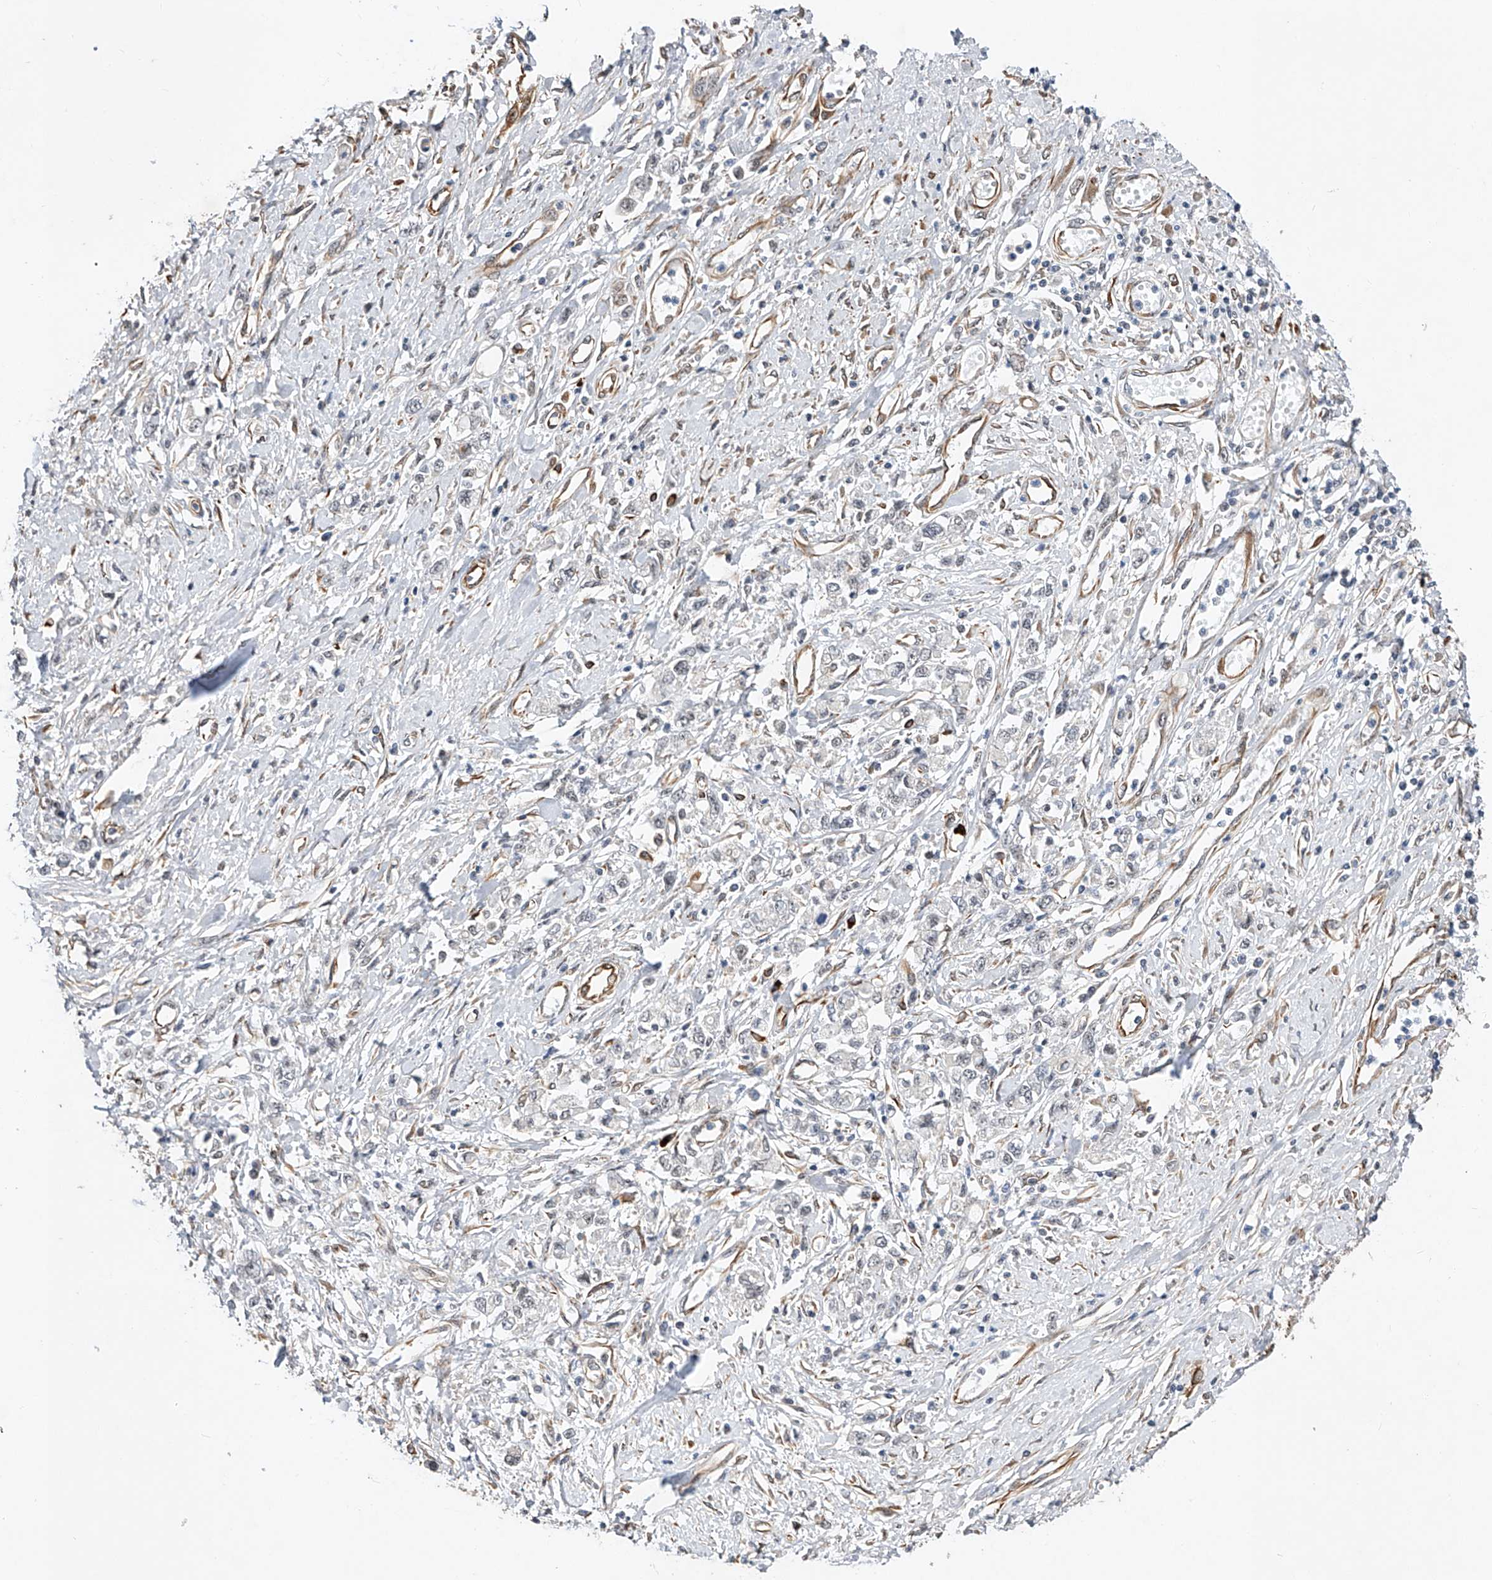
{"staining": {"intensity": "negative", "quantity": "none", "location": "none"}, "tissue": "stomach cancer", "cell_type": "Tumor cells", "image_type": "cancer", "snomed": [{"axis": "morphology", "description": "Adenocarcinoma, NOS"}, {"axis": "topography", "description": "Stomach"}], "caption": "IHC of human adenocarcinoma (stomach) demonstrates no expression in tumor cells.", "gene": "AMD1", "patient": {"sex": "female", "age": 76}}